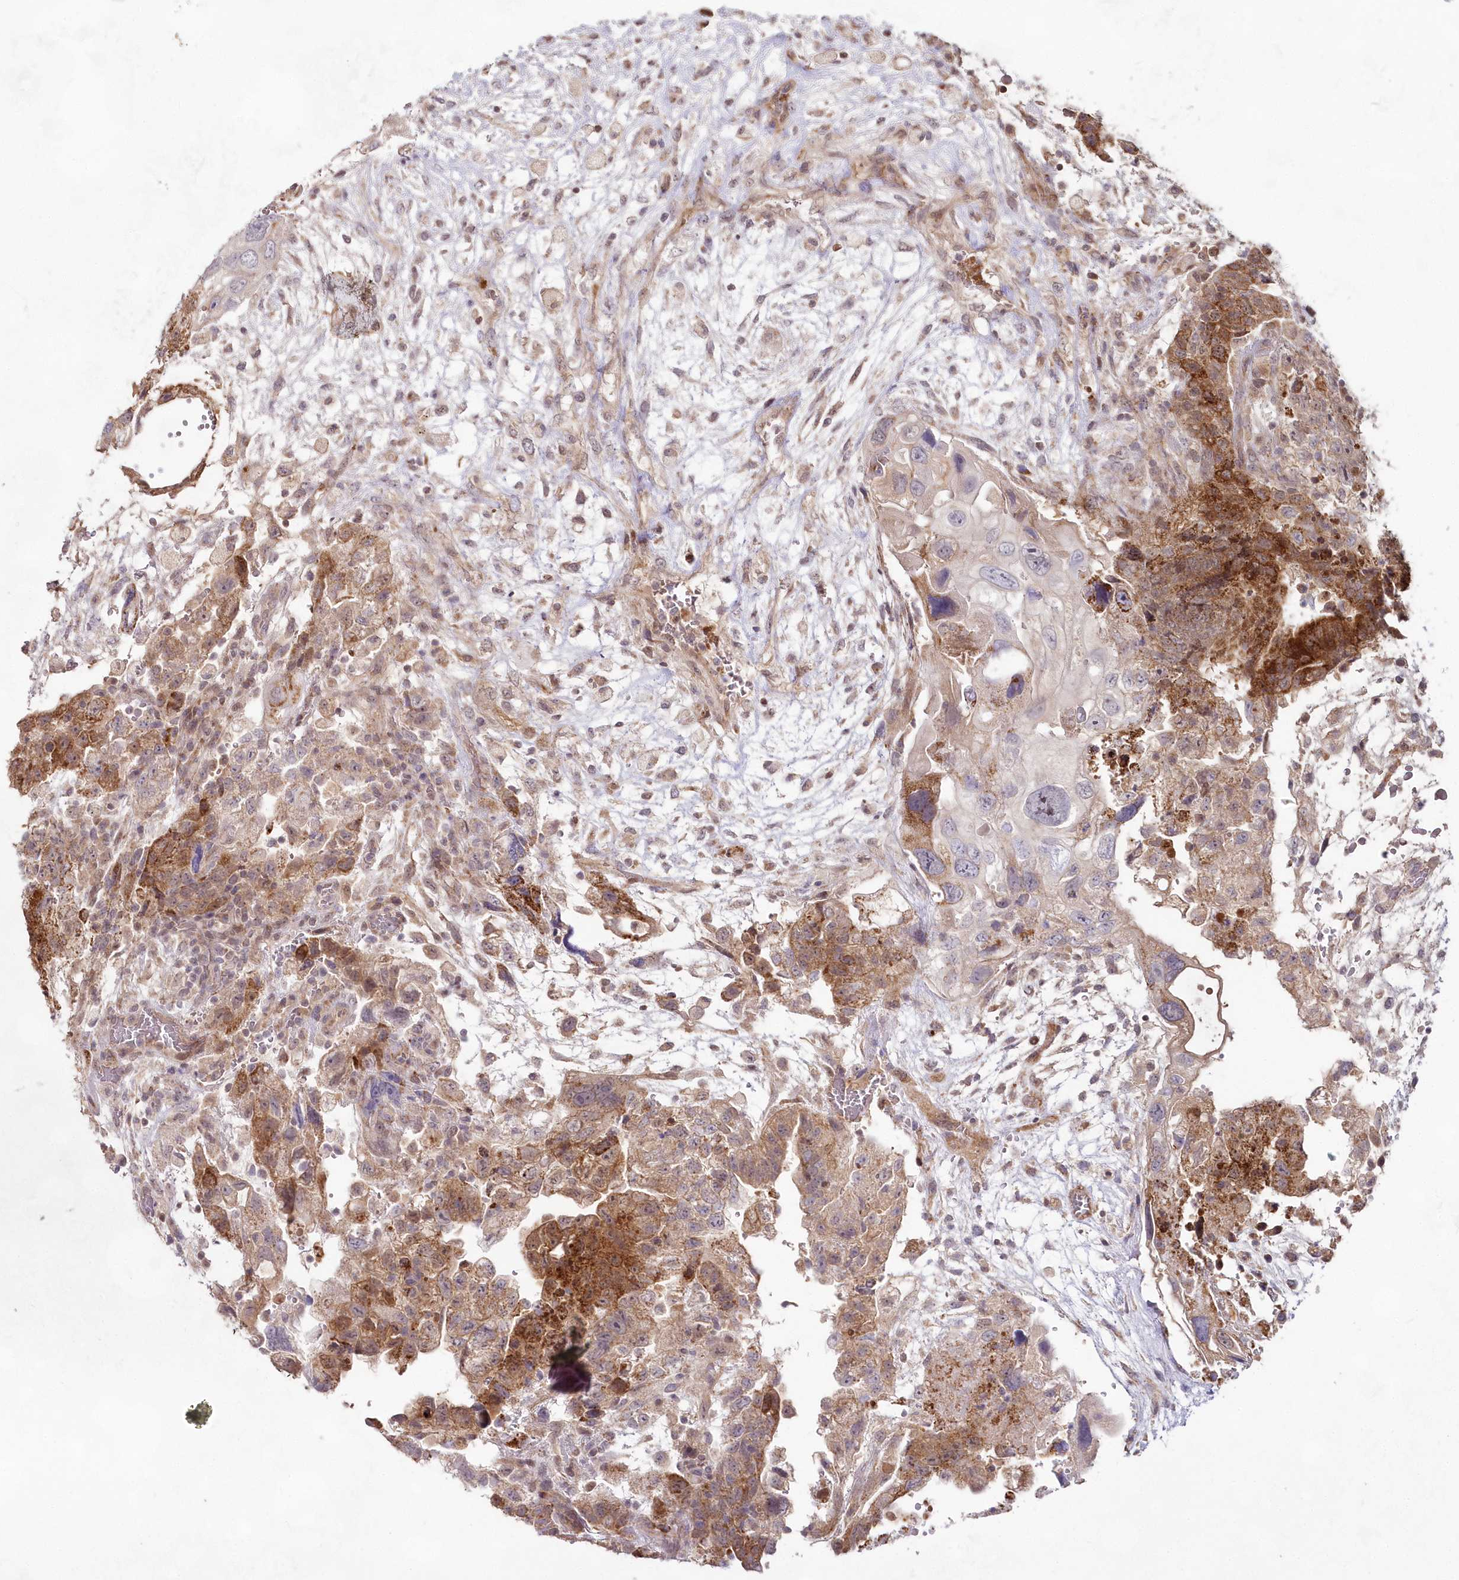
{"staining": {"intensity": "moderate", "quantity": "25%-75%", "location": "cytoplasmic/membranous"}, "tissue": "testis cancer", "cell_type": "Tumor cells", "image_type": "cancer", "snomed": [{"axis": "morphology", "description": "Carcinoma, Embryonal, NOS"}, {"axis": "topography", "description": "Testis"}], "caption": "Immunohistochemistry of human testis embryonal carcinoma displays medium levels of moderate cytoplasmic/membranous positivity in about 25%-75% of tumor cells.", "gene": "IMPA1", "patient": {"sex": "male", "age": 36}}